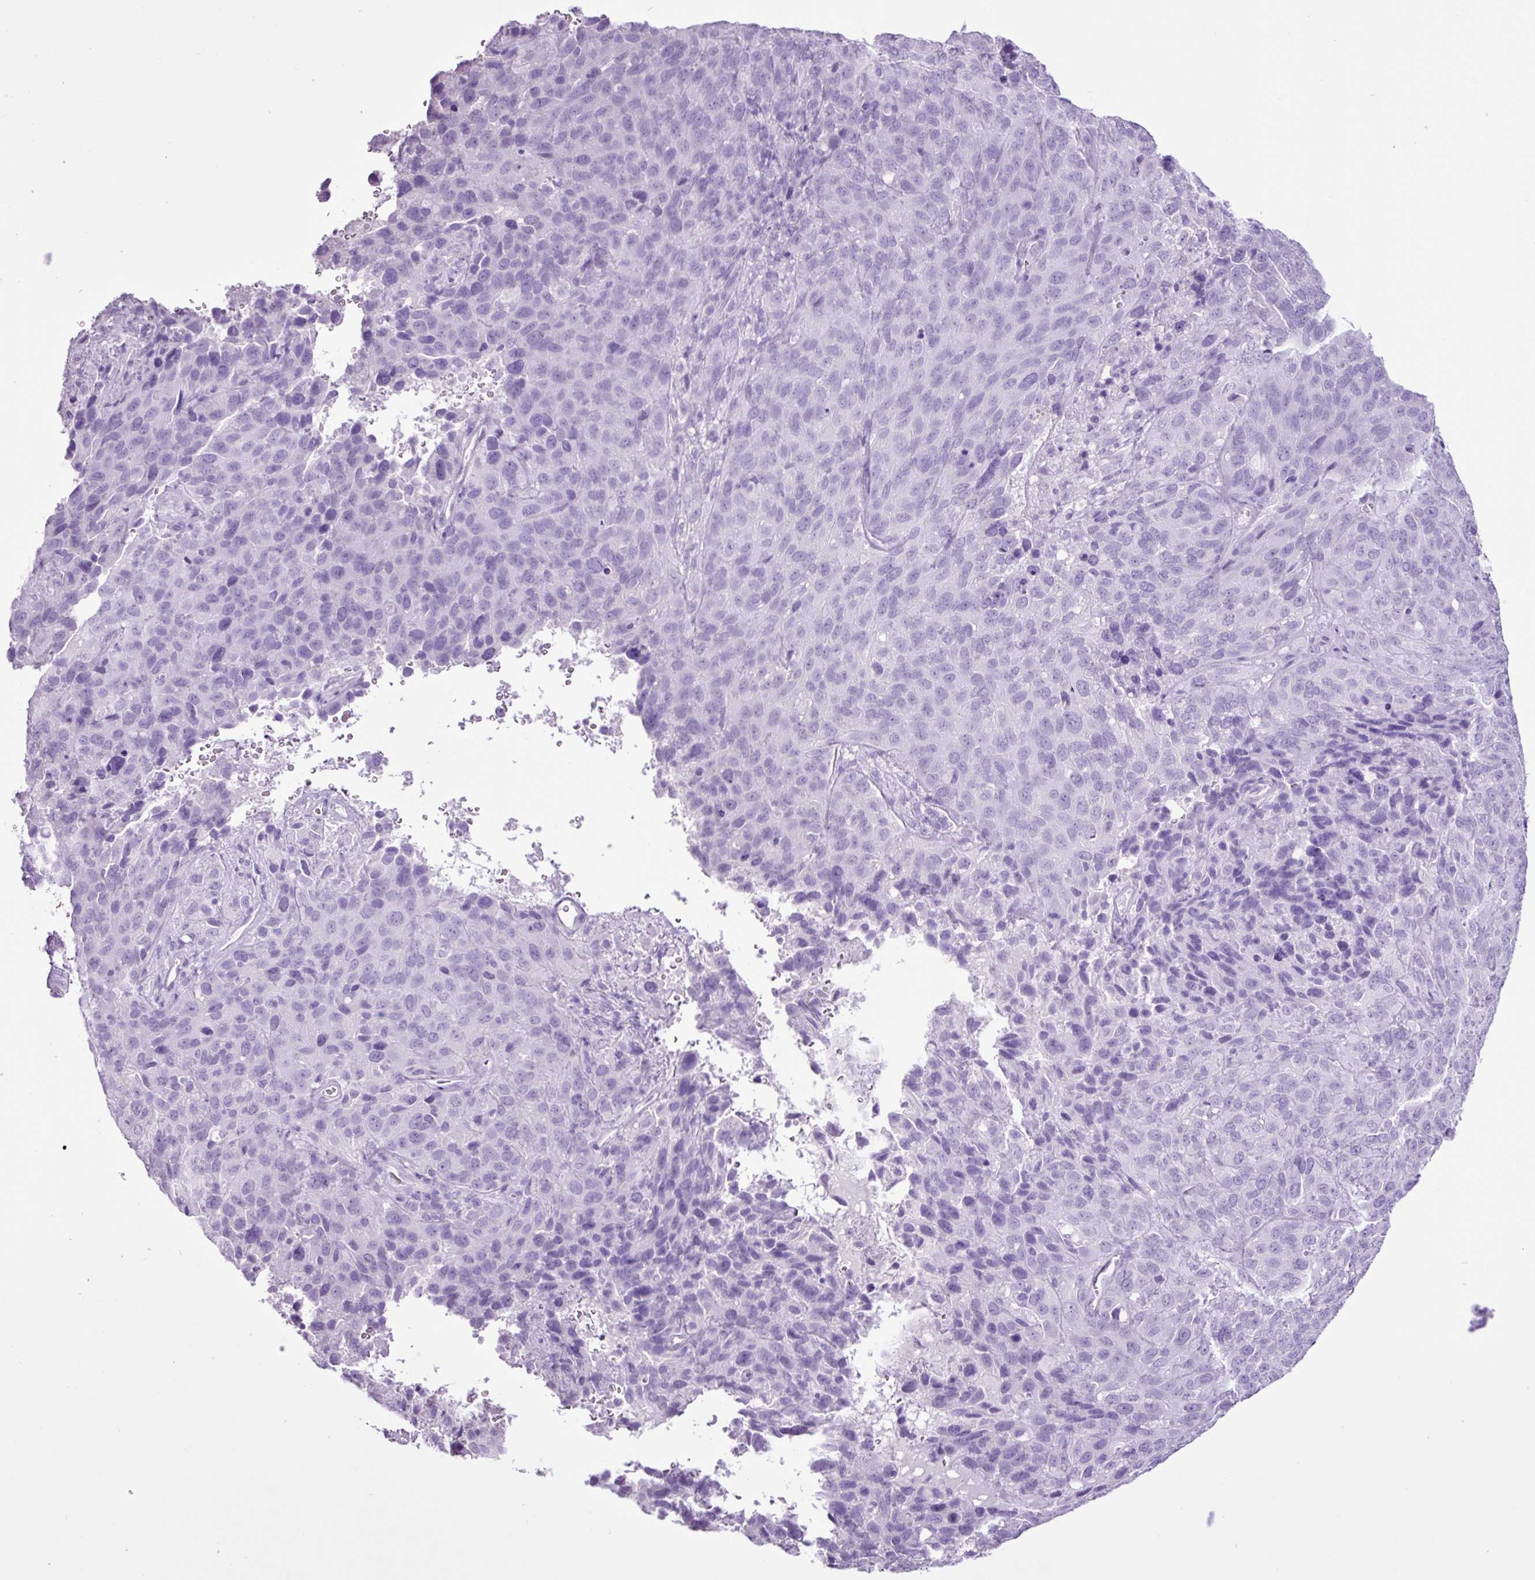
{"staining": {"intensity": "negative", "quantity": "none", "location": "none"}, "tissue": "cervical cancer", "cell_type": "Tumor cells", "image_type": "cancer", "snomed": [{"axis": "morphology", "description": "Squamous cell carcinoma, NOS"}, {"axis": "topography", "description": "Cervix"}], "caption": "Tumor cells are negative for protein expression in human squamous cell carcinoma (cervical).", "gene": "PGR", "patient": {"sex": "female", "age": 51}}